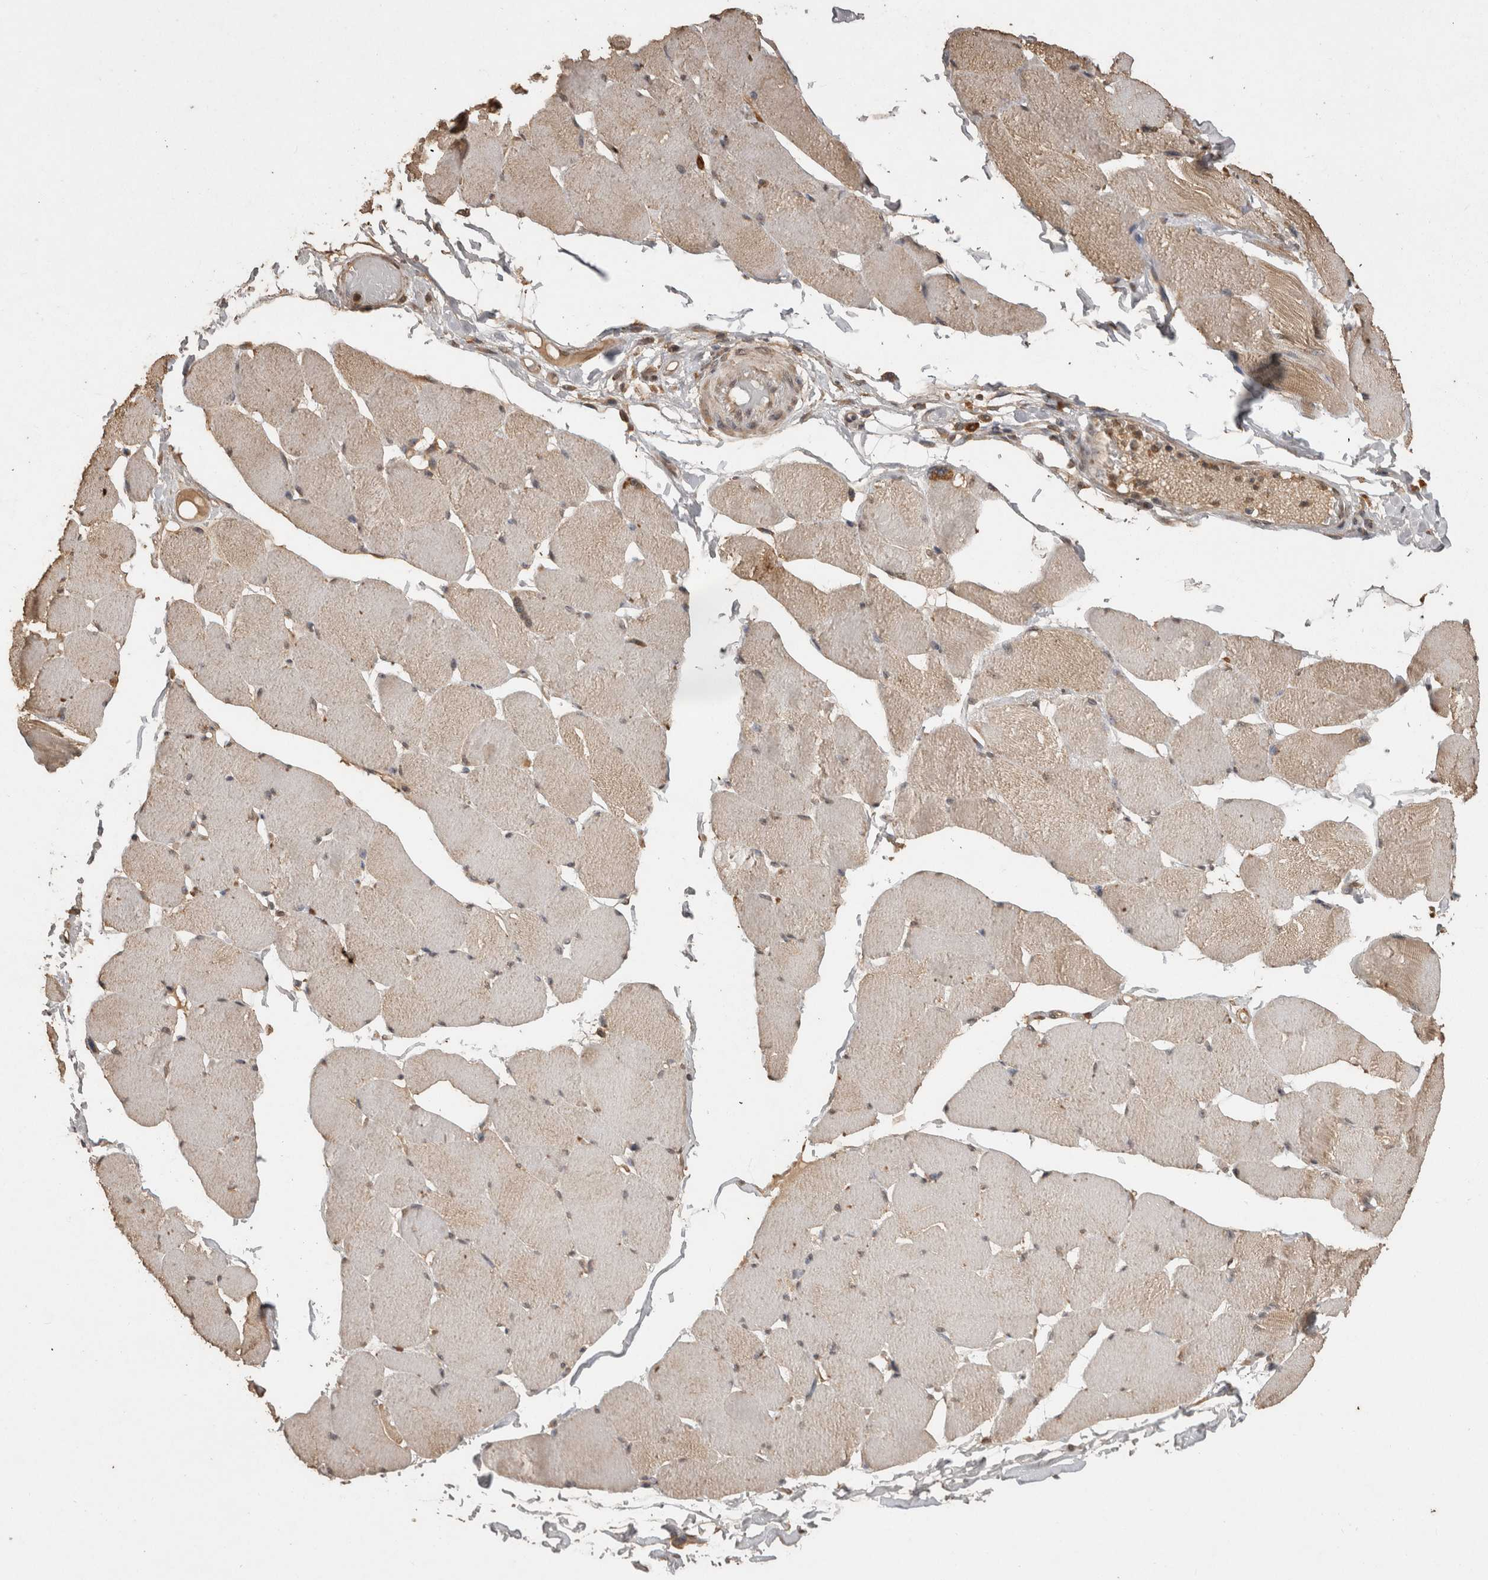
{"staining": {"intensity": "weak", "quantity": "25%-75%", "location": "cytoplasmic/membranous"}, "tissue": "skeletal muscle", "cell_type": "Myocytes", "image_type": "normal", "snomed": [{"axis": "morphology", "description": "Normal tissue, NOS"}, {"axis": "topography", "description": "Skin"}, {"axis": "topography", "description": "Skeletal muscle"}], "caption": "The micrograph shows staining of normal skeletal muscle, revealing weak cytoplasmic/membranous protein expression (brown color) within myocytes.", "gene": "SOCS5", "patient": {"sex": "male", "age": 83}}